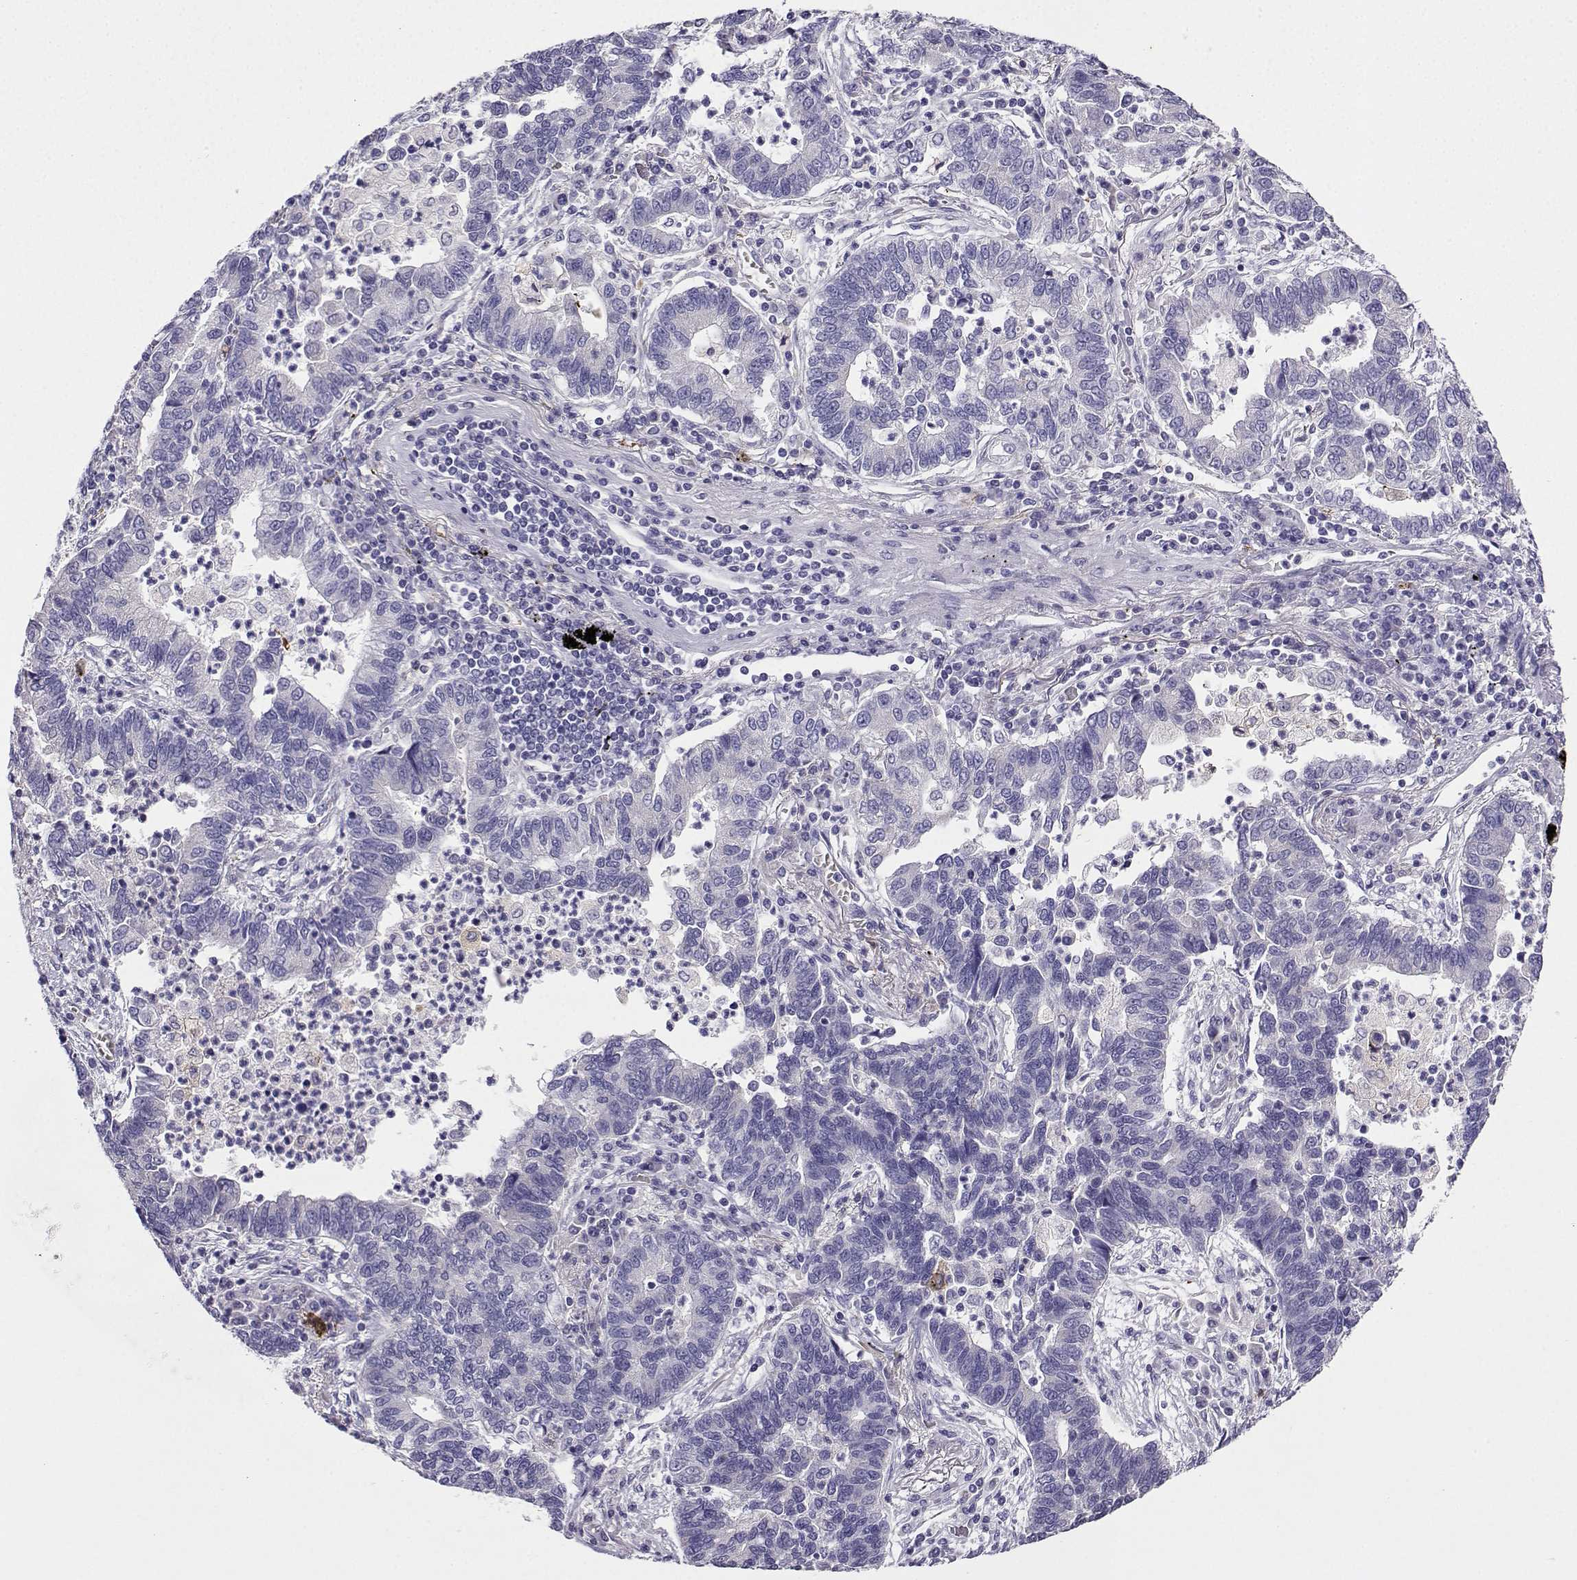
{"staining": {"intensity": "negative", "quantity": "none", "location": "none"}, "tissue": "lung cancer", "cell_type": "Tumor cells", "image_type": "cancer", "snomed": [{"axis": "morphology", "description": "Adenocarcinoma, NOS"}, {"axis": "topography", "description": "Lung"}], "caption": "IHC image of neoplastic tissue: adenocarcinoma (lung) stained with DAB demonstrates no significant protein positivity in tumor cells.", "gene": "LINGO1", "patient": {"sex": "female", "age": 57}}